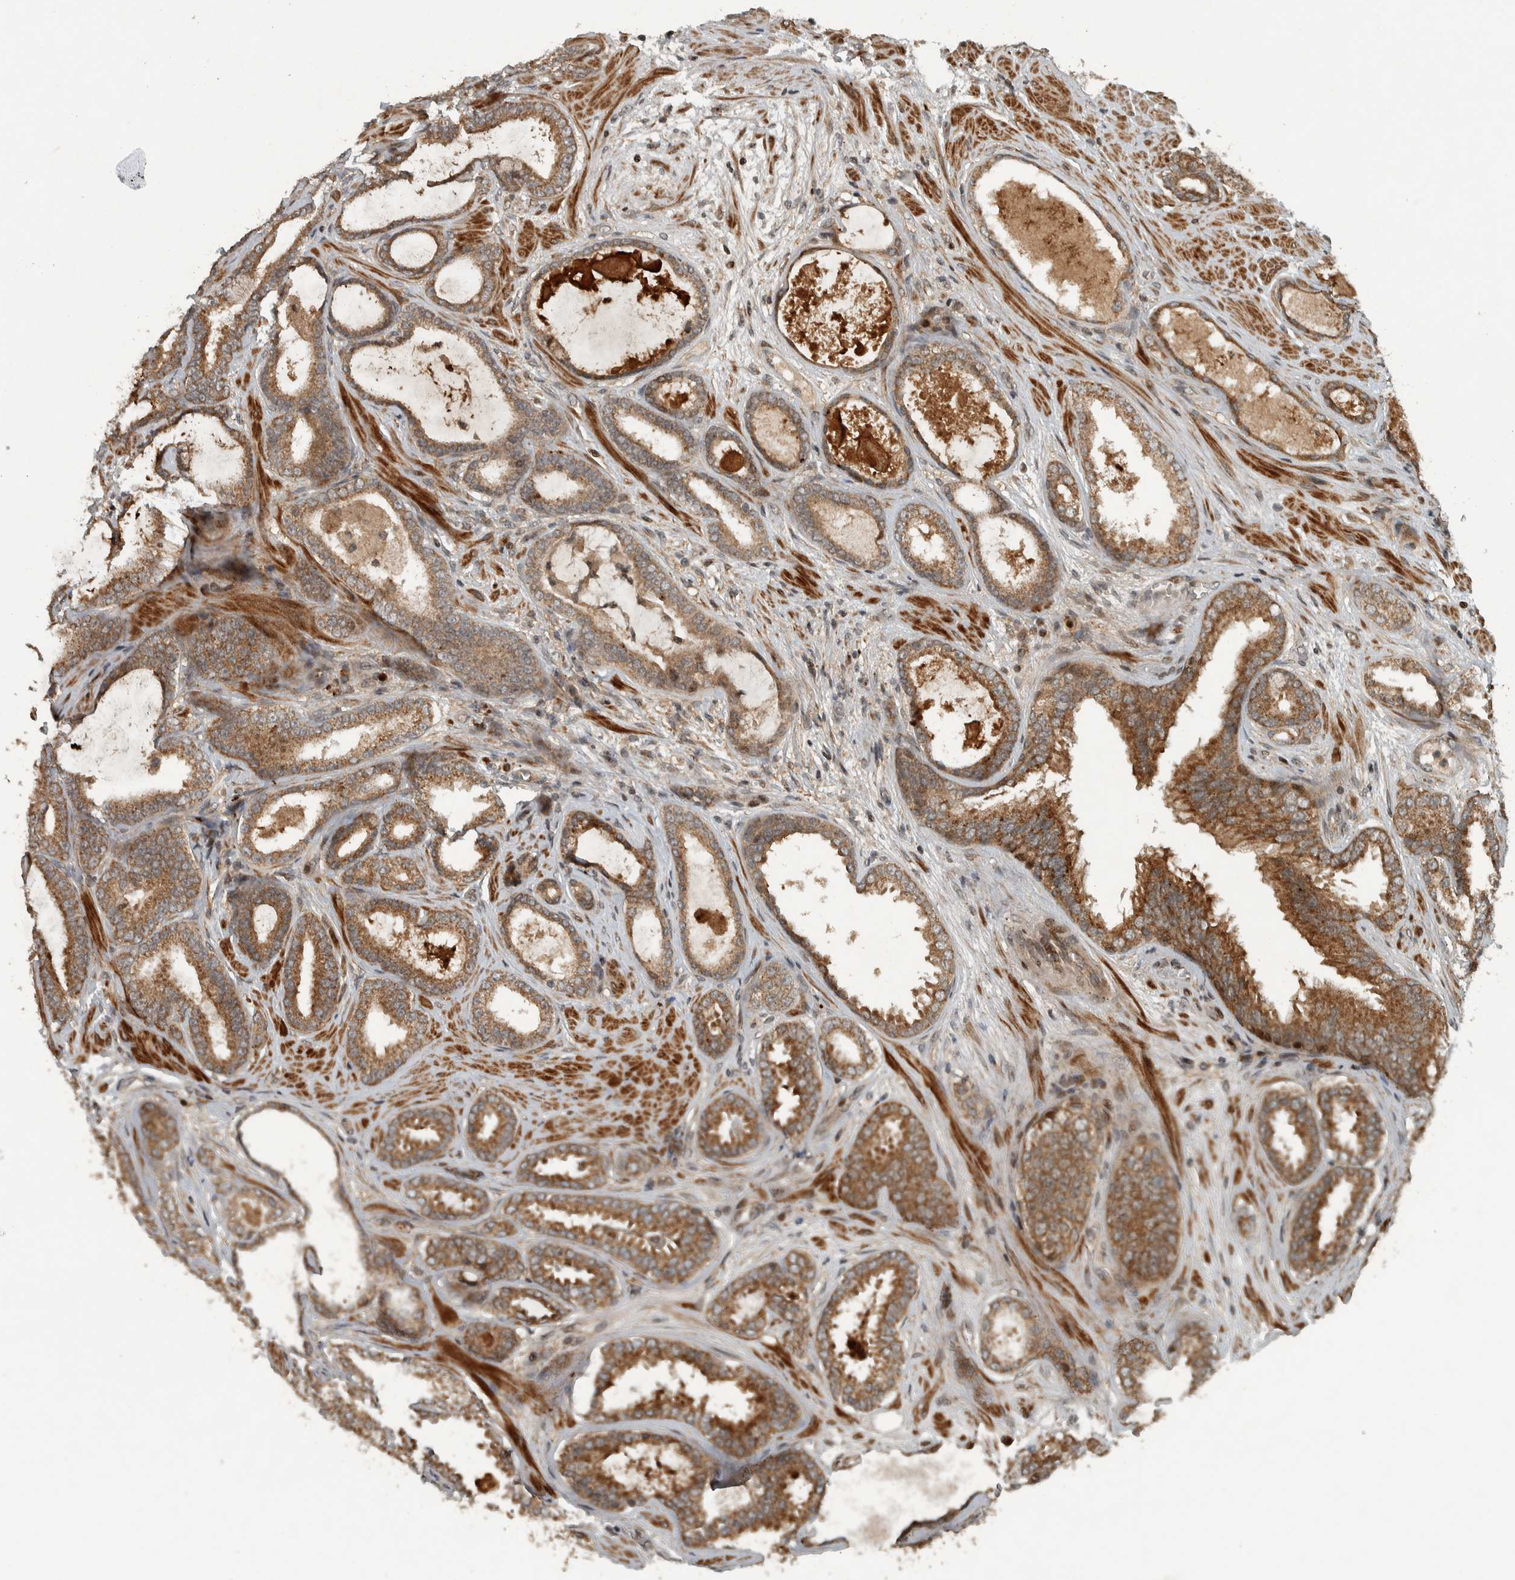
{"staining": {"intensity": "strong", "quantity": ">75%", "location": "cytoplasmic/membranous"}, "tissue": "prostate cancer", "cell_type": "Tumor cells", "image_type": "cancer", "snomed": [{"axis": "morphology", "description": "Adenocarcinoma, High grade"}, {"axis": "topography", "description": "Prostate"}], "caption": "Immunohistochemistry (IHC) micrograph of prostate high-grade adenocarcinoma stained for a protein (brown), which exhibits high levels of strong cytoplasmic/membranous expression in approximately >75% of tumor cells.", "gene": "KIFAP3", "patient": {"sex": "male", "age": 60}}